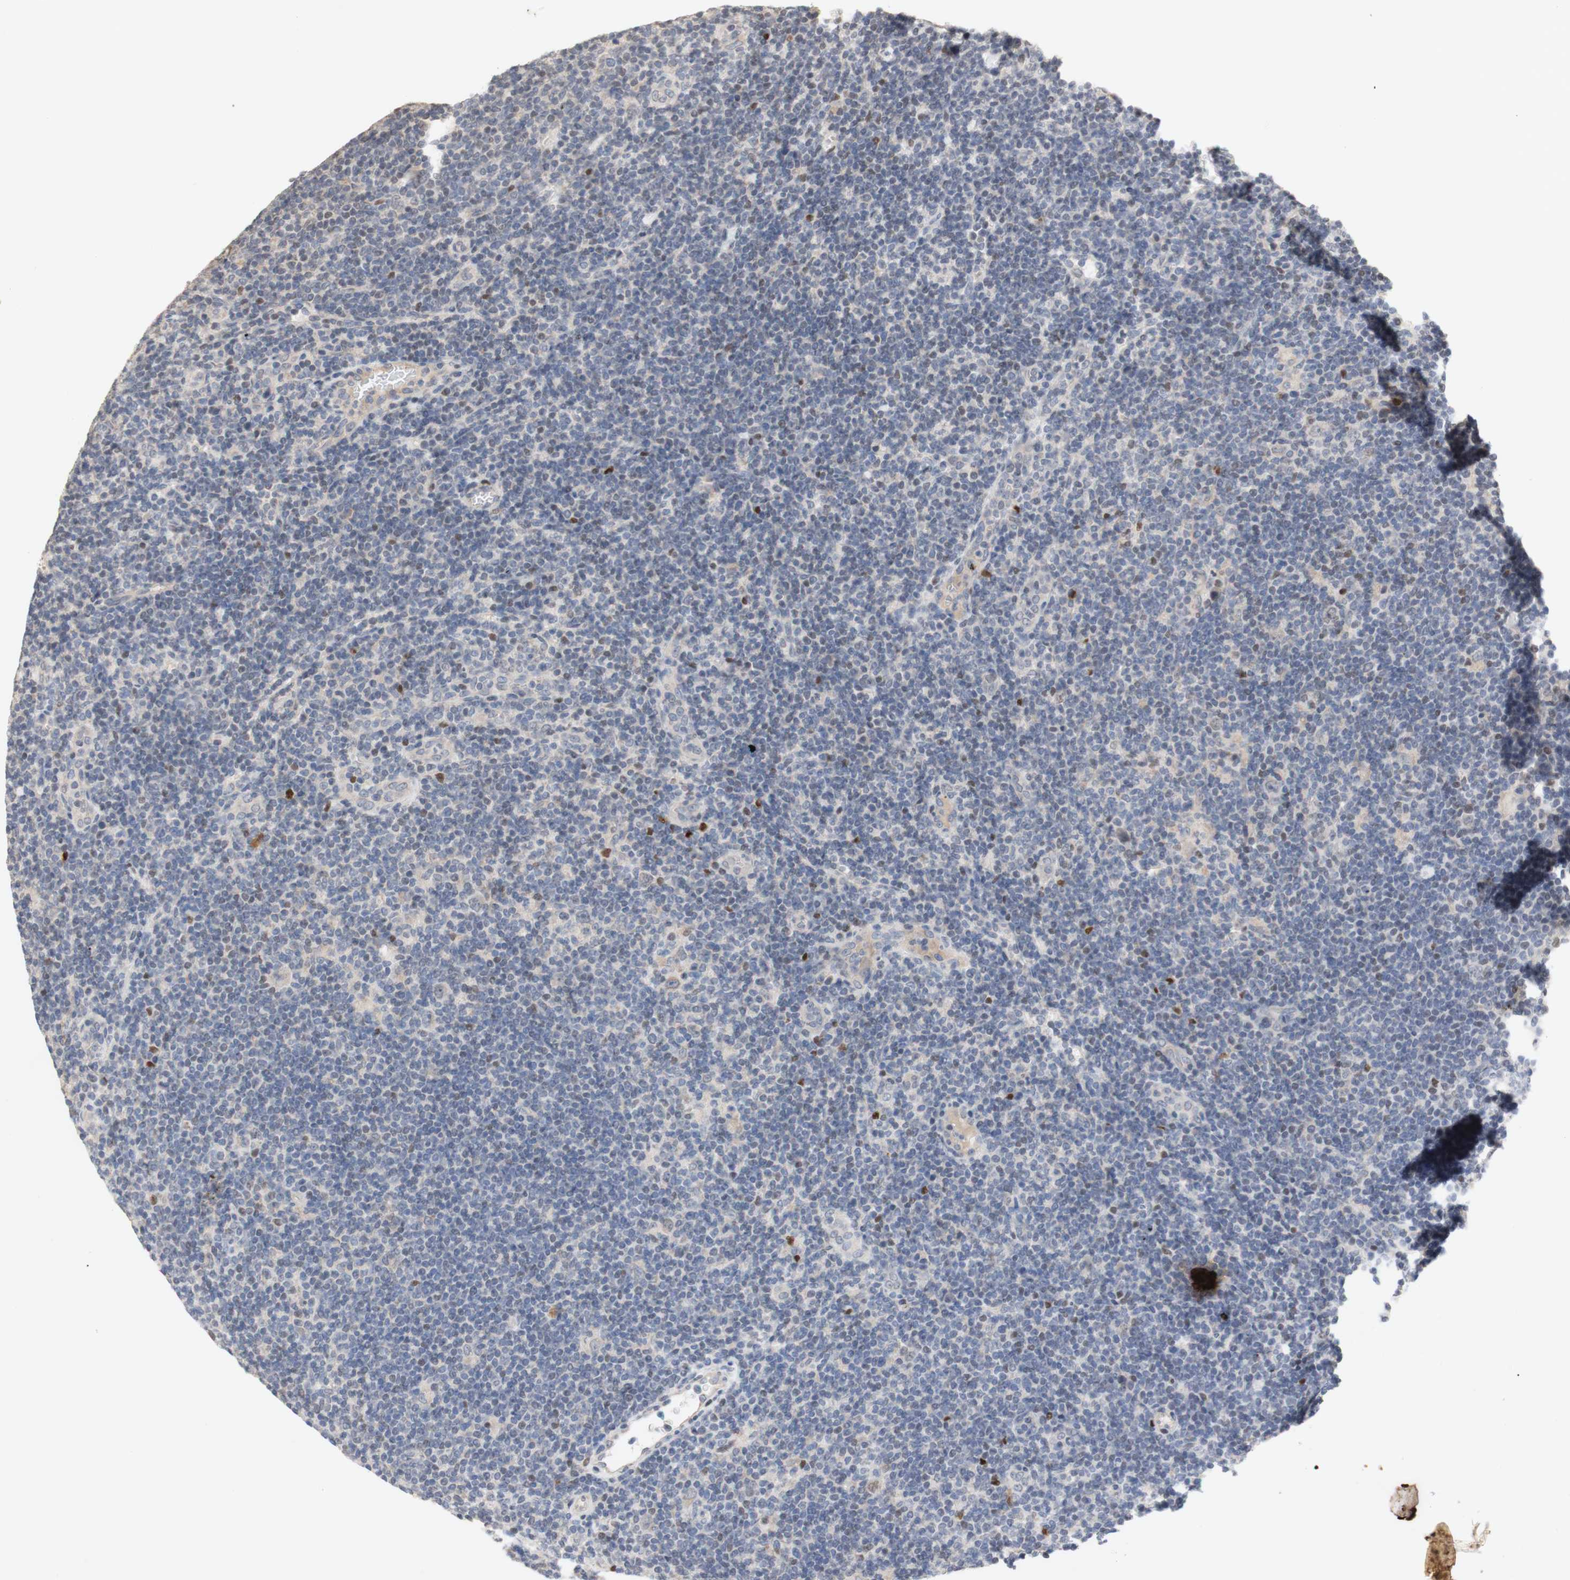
{"staining": {"intensity": "negative", "quantity": "none", "location": "none"}, "tissue": "lymphoma", "cell_type": "Tumor cells", "image_type": "cancer", "snomed": [{"axis": "morphology", "description": "Hodgkin's disease, NOS"}, {"axis": "topography", "description": "Lymph node"}], "caption": "High power microscopy image of an IHC histopathology image of lymphoma, revealing no significant staining in tumor cells. Nuclei are stained in blue.", "gene": "FOSB", "patient": {"sex": "female", "age": 57}}